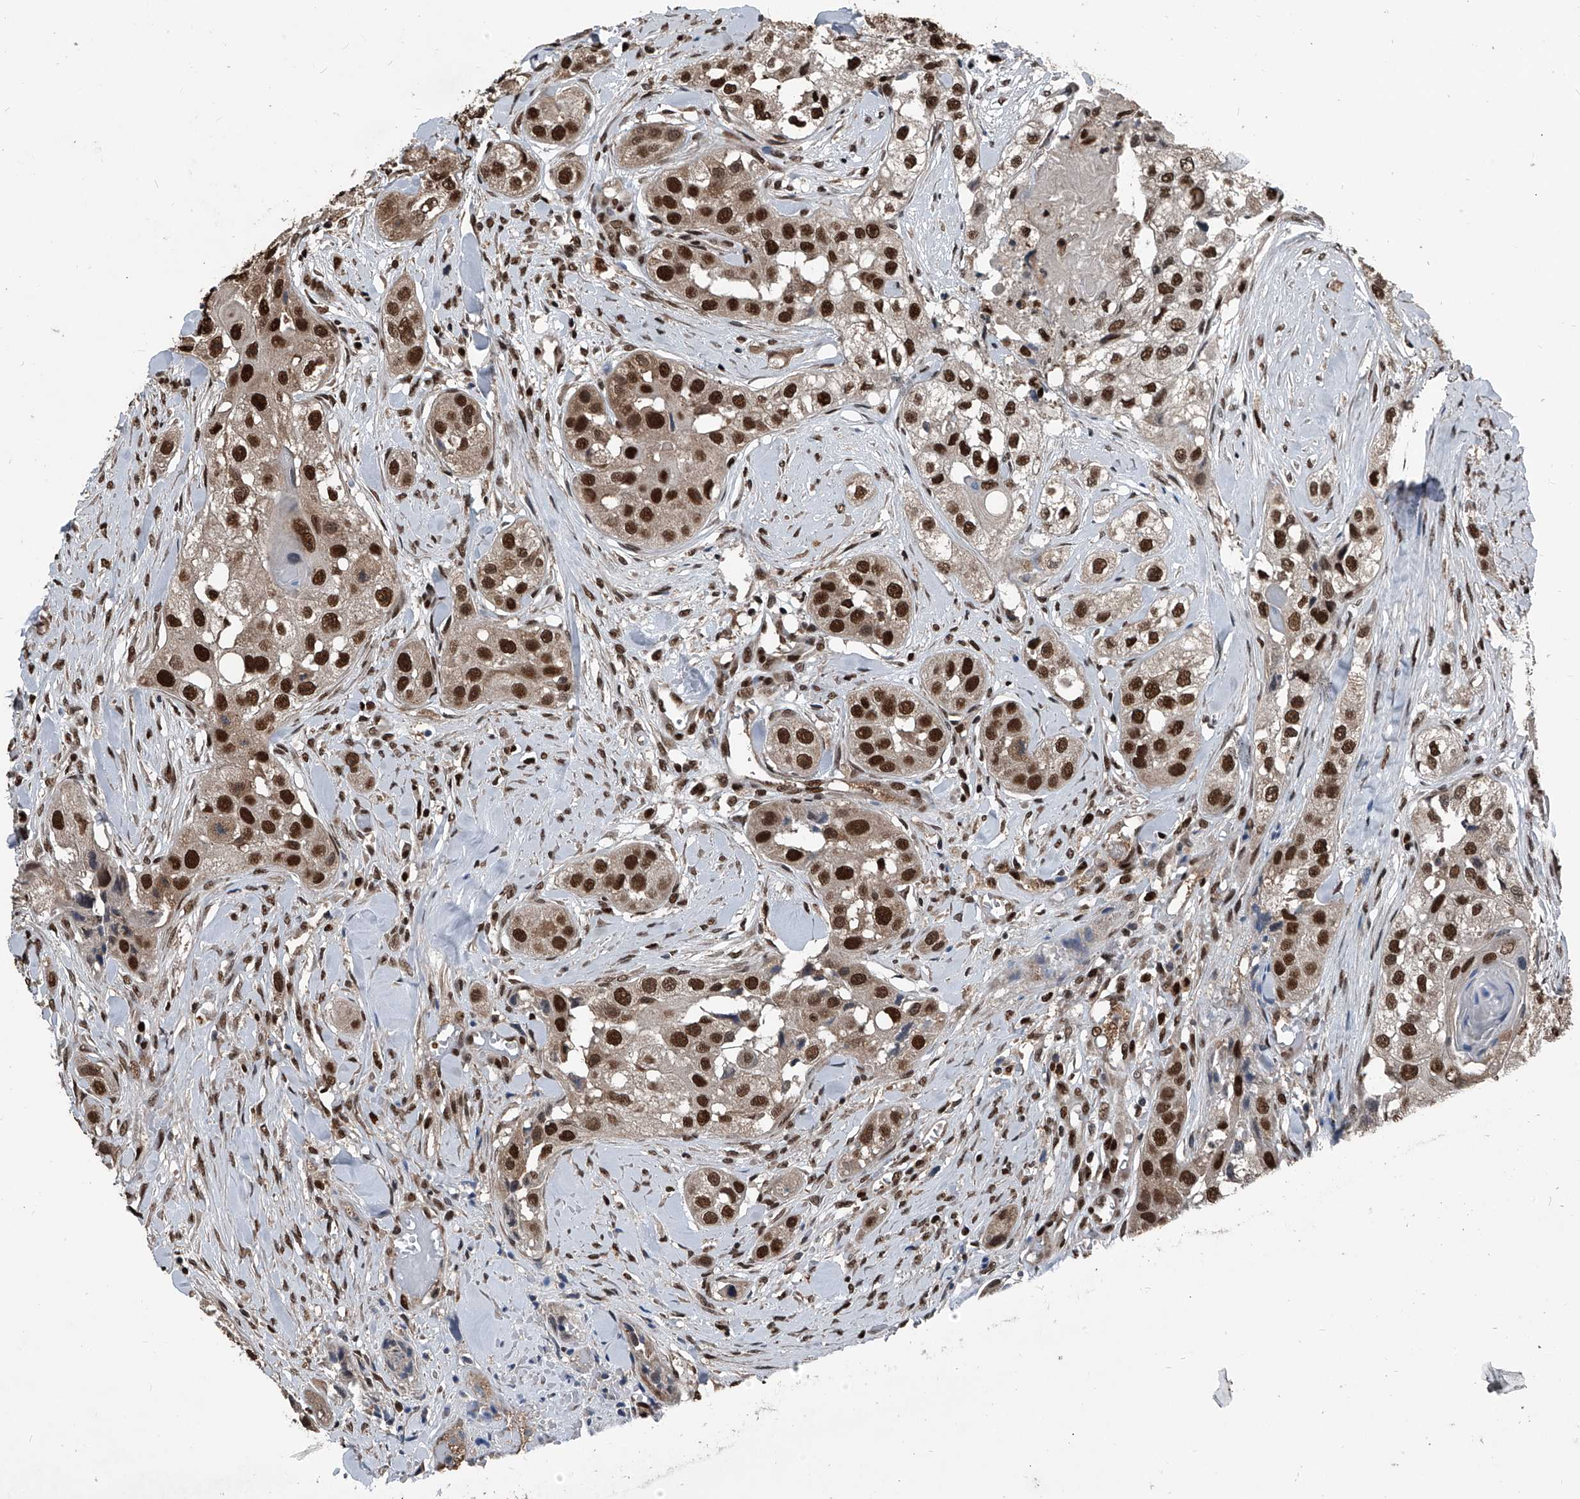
{"staining": {"intensity": "strong", "quantity": ">75%", "location": "nuclear"}, "tissue": "head and neck cancer", "cell_type": "Tumor cells", "image_type": "cancer", "snomed": [{"axis": "morphology", "description": "Normal tissue, NOS"}, {"axis": "morphology", "description": "Squamous cell carcinoma, NOS"}, {"axis": "topography", "description": "Skeletal muscle"}, {"axis": "topography", "description": "Head-Neck"}], "caption": "About >75% of tumor cells in head and neck cancer (squamous cell carcinoma) demonstrate strong nuclear protein staining as visualized by brown immunohistochemical staining.", "gene": "FKBP5", "patient": {"sex": "male", "age": 51}}